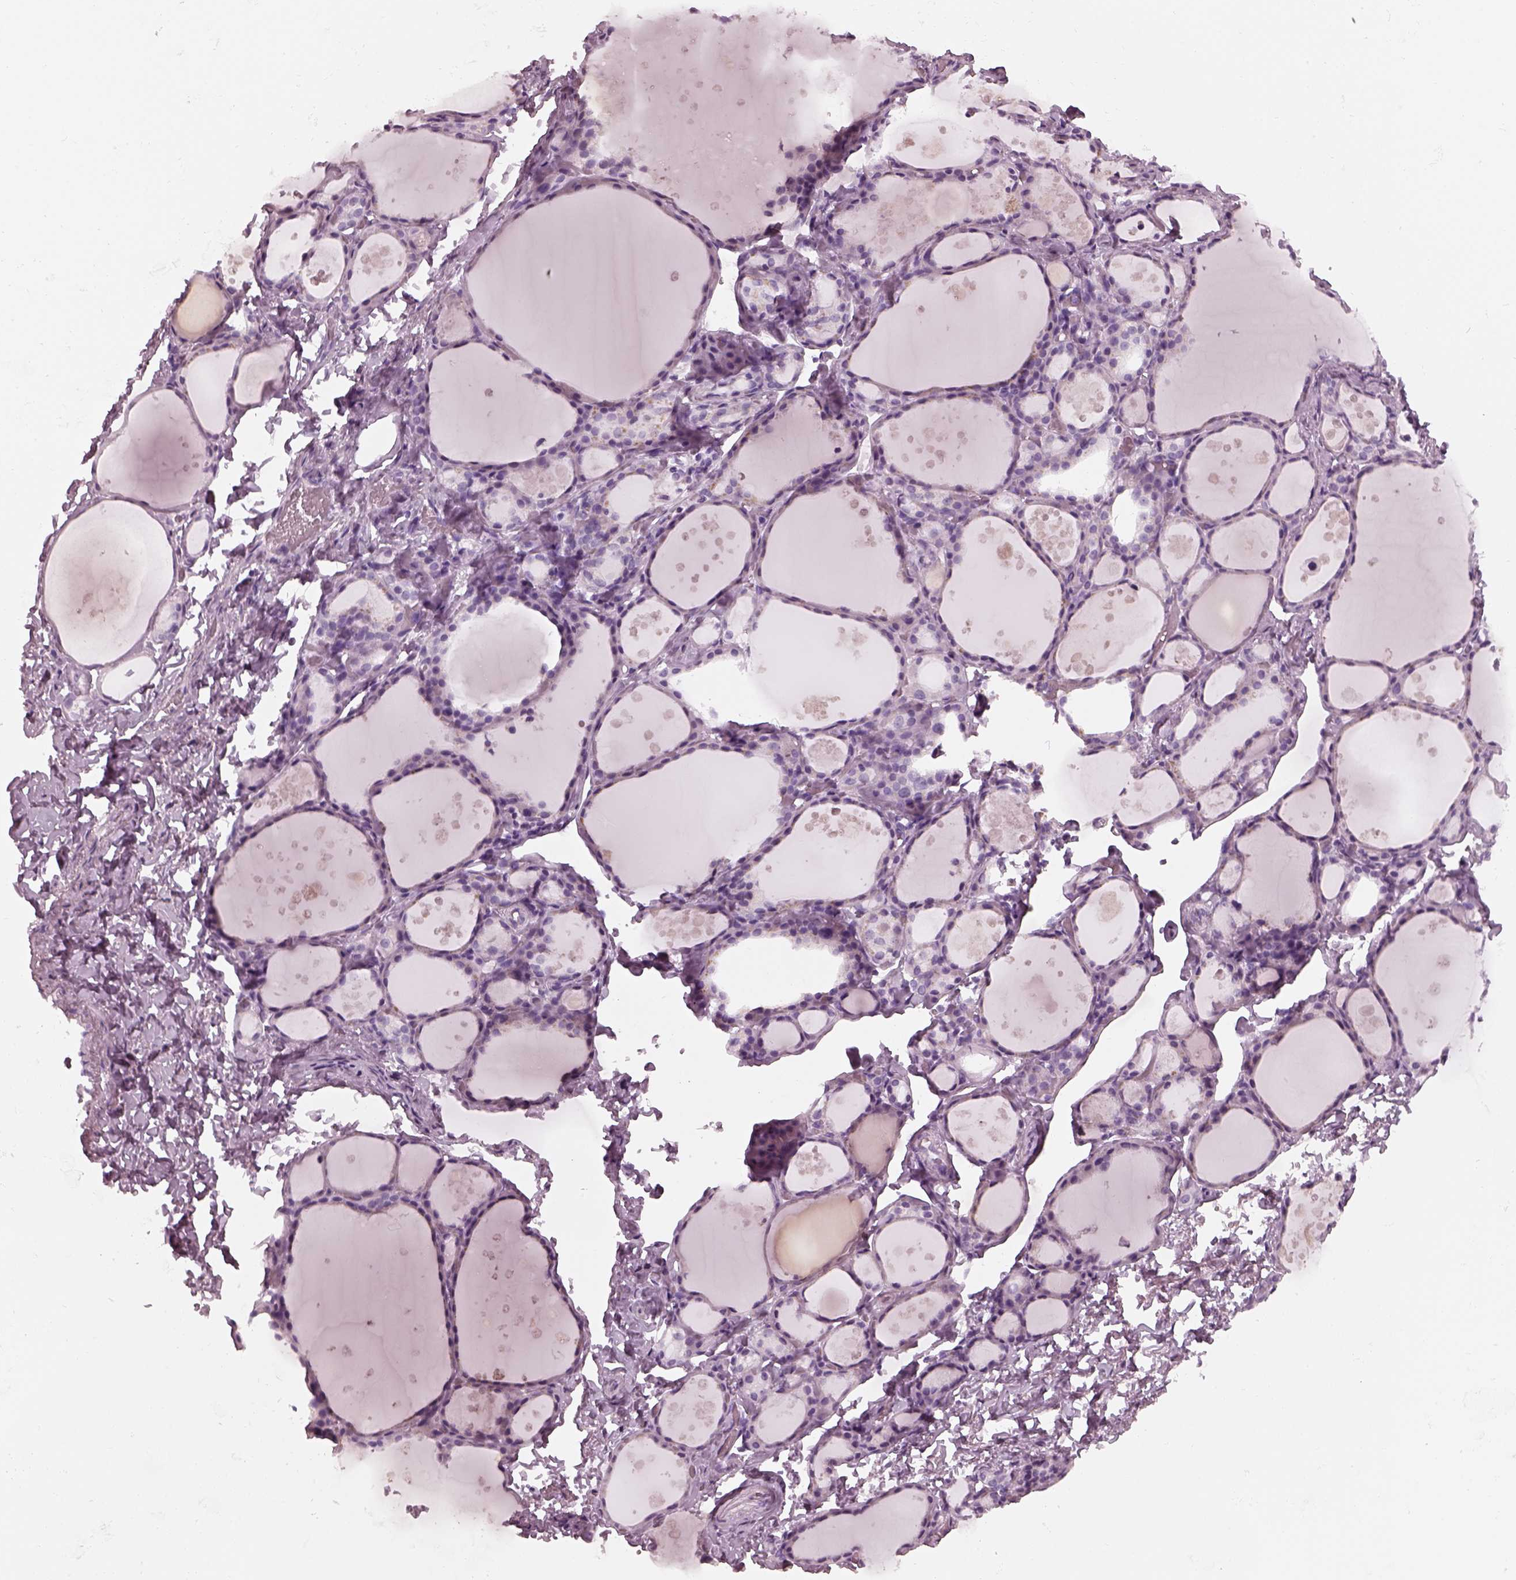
{"staining": {"intensity": "negative", "quantity": "none", "location": "none"}, "tissue": "thyroid gland", "cell_type": "Glandular cells", "image_type": "normal", "snomed": [{"axis": "morphology", "description": "Normal tissue, NOS"}, {"axis": "topography", "description": "Thyroid gland"}], "caption": "The immunohistochemistry (IHC) image has no significant staining in glandular cells of thyroid gland. The staining is performed using DAB (3,3'-diaminobenzidine) brown chromogen with nuclei counter-stained in using hematoxylin.", "gene": "RCVRN", "patient": {"sex": "male", "age": 68}}